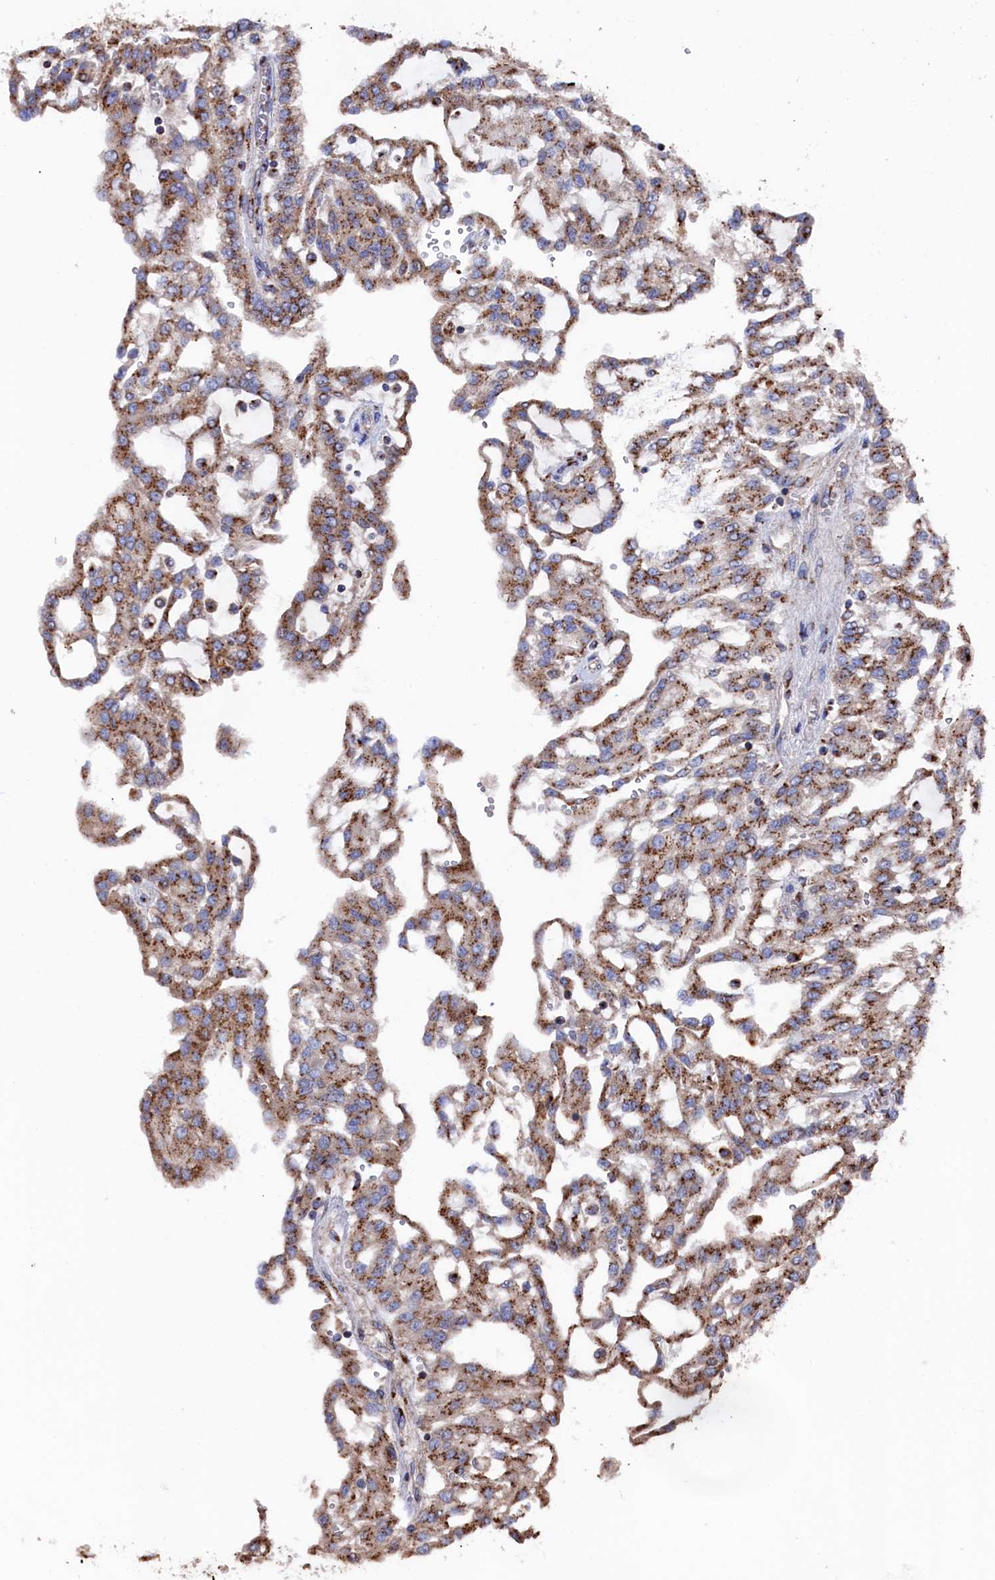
{"staining": {"intensity": "moderate", "quantity": ">75%", "location": "cytoplasmic/membranous"}, "tissue": "renal cancer", "cell_type": "Tumor cells", "image_type": "cancer", "snomed": [{"axis": "morphology", "description": "Adenocarcinoma, NOS"}, {"axis": "topography", "description": "Kidney"}], "caption": "Renal cancer (adenocarcinoma) was stained to show a protein in brown. There is medium levels of moderate cytoplasmic/membranous positivity in approximately >75% of tumor cells.", "gene": "PRRC1", "patient": {"sex": "male", "age": 63}}